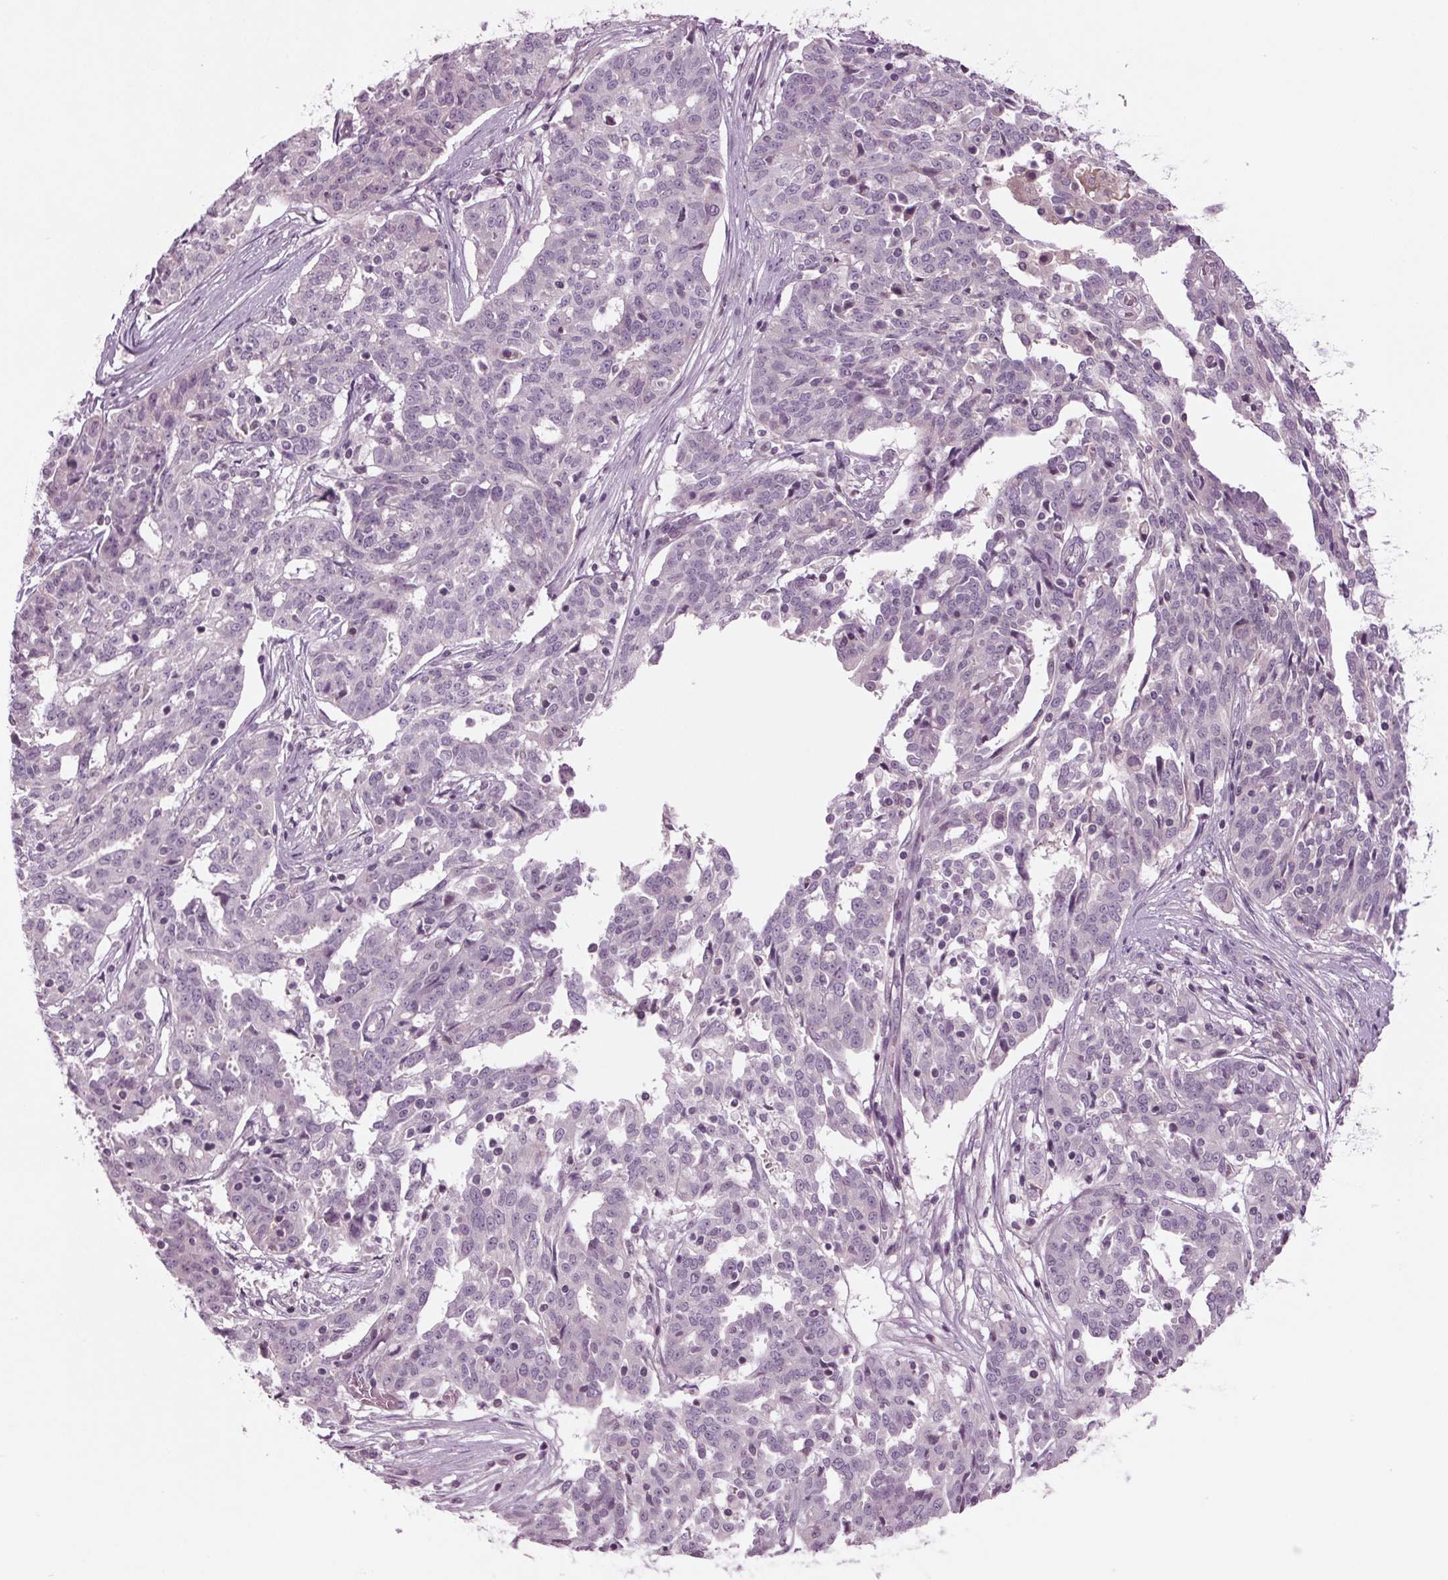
{"staining": {"intensity": "negative", "quantity": "none", "location": "none"}, "tissue": "ovarian cancer", "cell_type": "Tumor cells", "image_type": "cancer", "snomed": [{"axis": "morphology", "description": "Cystadenocarcinoma, serous, NOS"}, {"axis": "topography", "description": "Ovary"}], "caption": "Ovarian serous cystadenocarcinoma stained for a protein using IHC reveals no staining tumor cells.", "gene": "BHLHE22", "patient": {"sex": "female", "age": 67}}